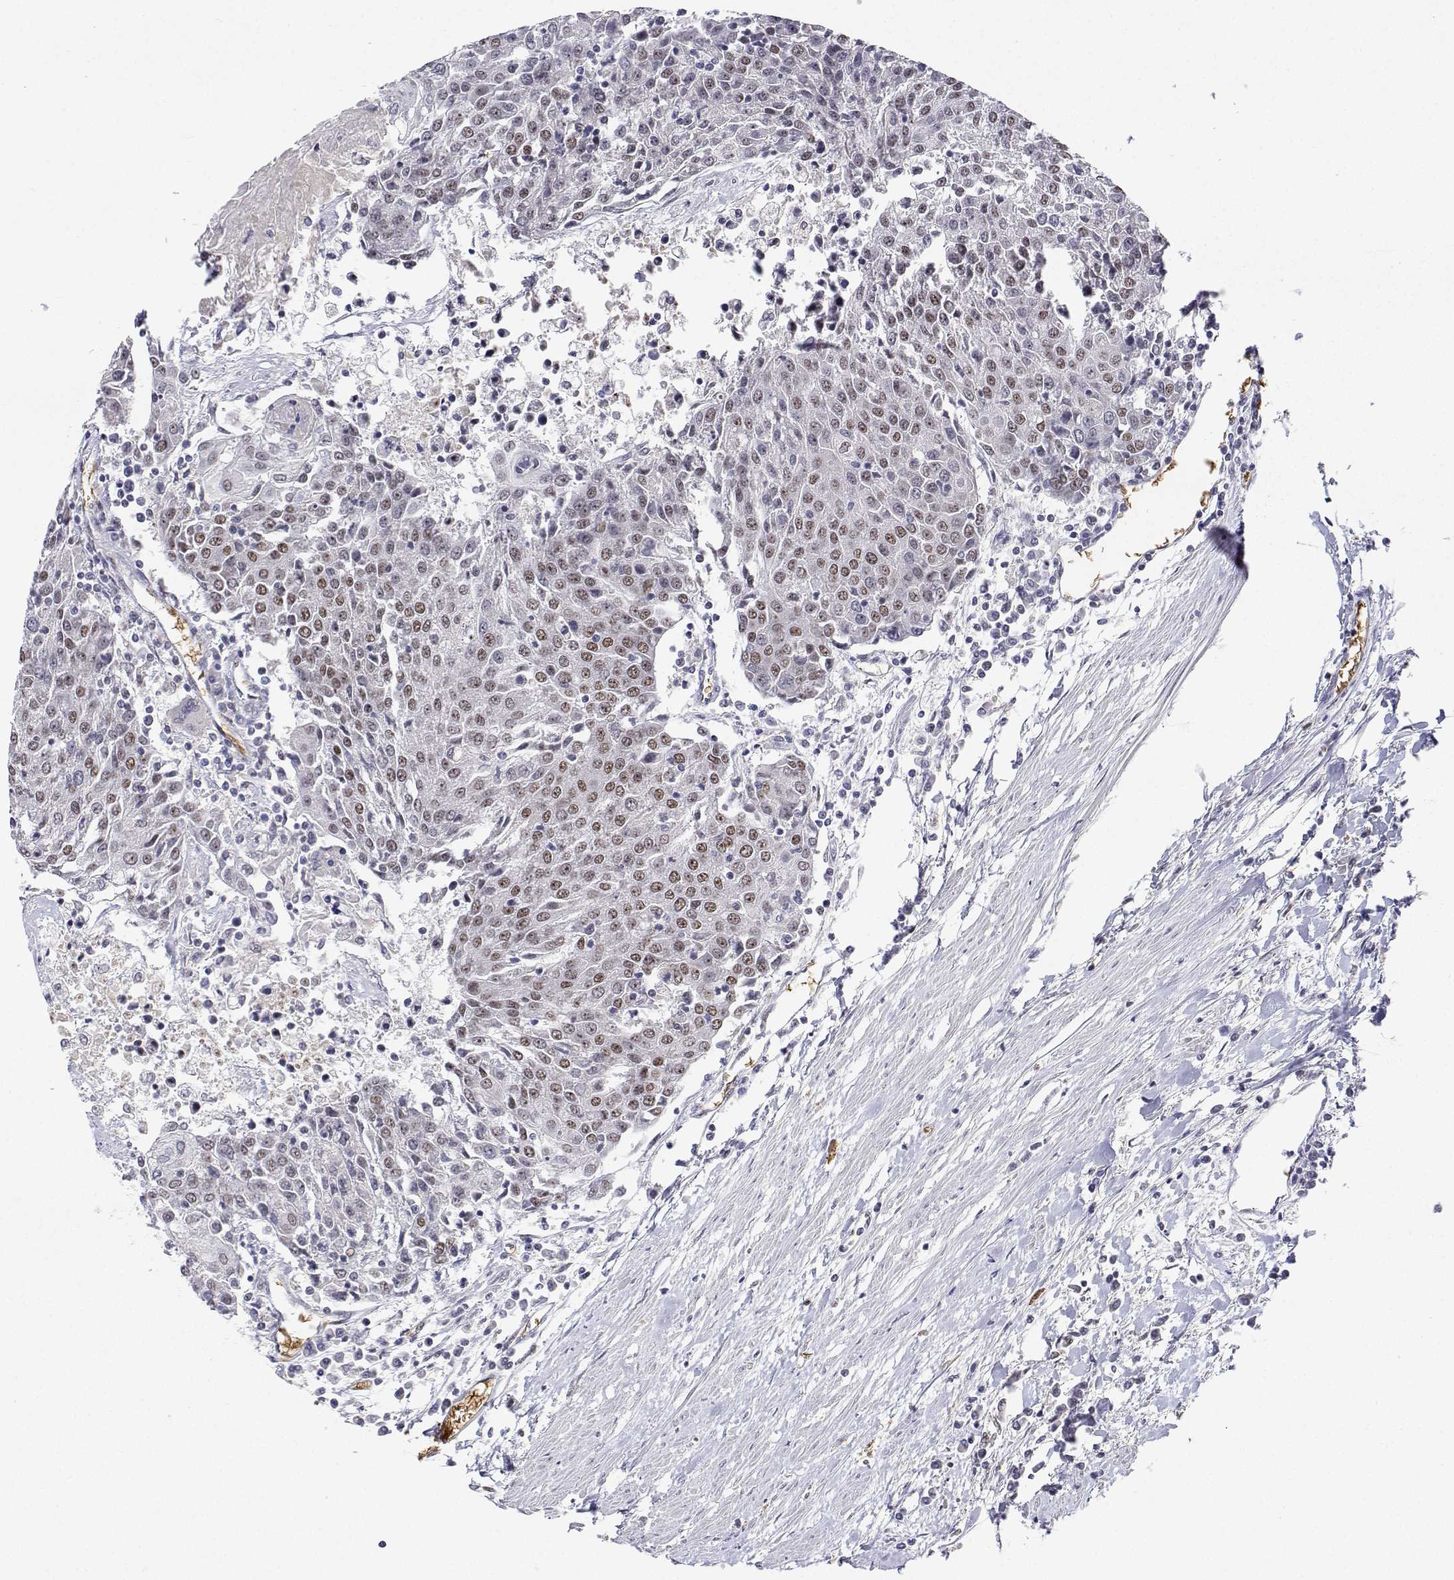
{"staining": {"intensity": "moderate", "quantity": "25%-75%", "location": "nuclear"}, "tissue": "urothelial cancer", "cell_type": "Tumor cells", "image_type": "cancer", "snomed": [{"axis": "morphology", "description": "Urothelial carcinoma, High grade"}, {"axis": "topography", "description": "Urinary bladder"}], "caption": "A medium amount of moderate nuclear expression is seen in approximately 25%-75% of tumor cells in urothelial carcinoma (high-grade) tissue.", "gene": "ADAR", "patient": {"sex": "female", "age": 85}}